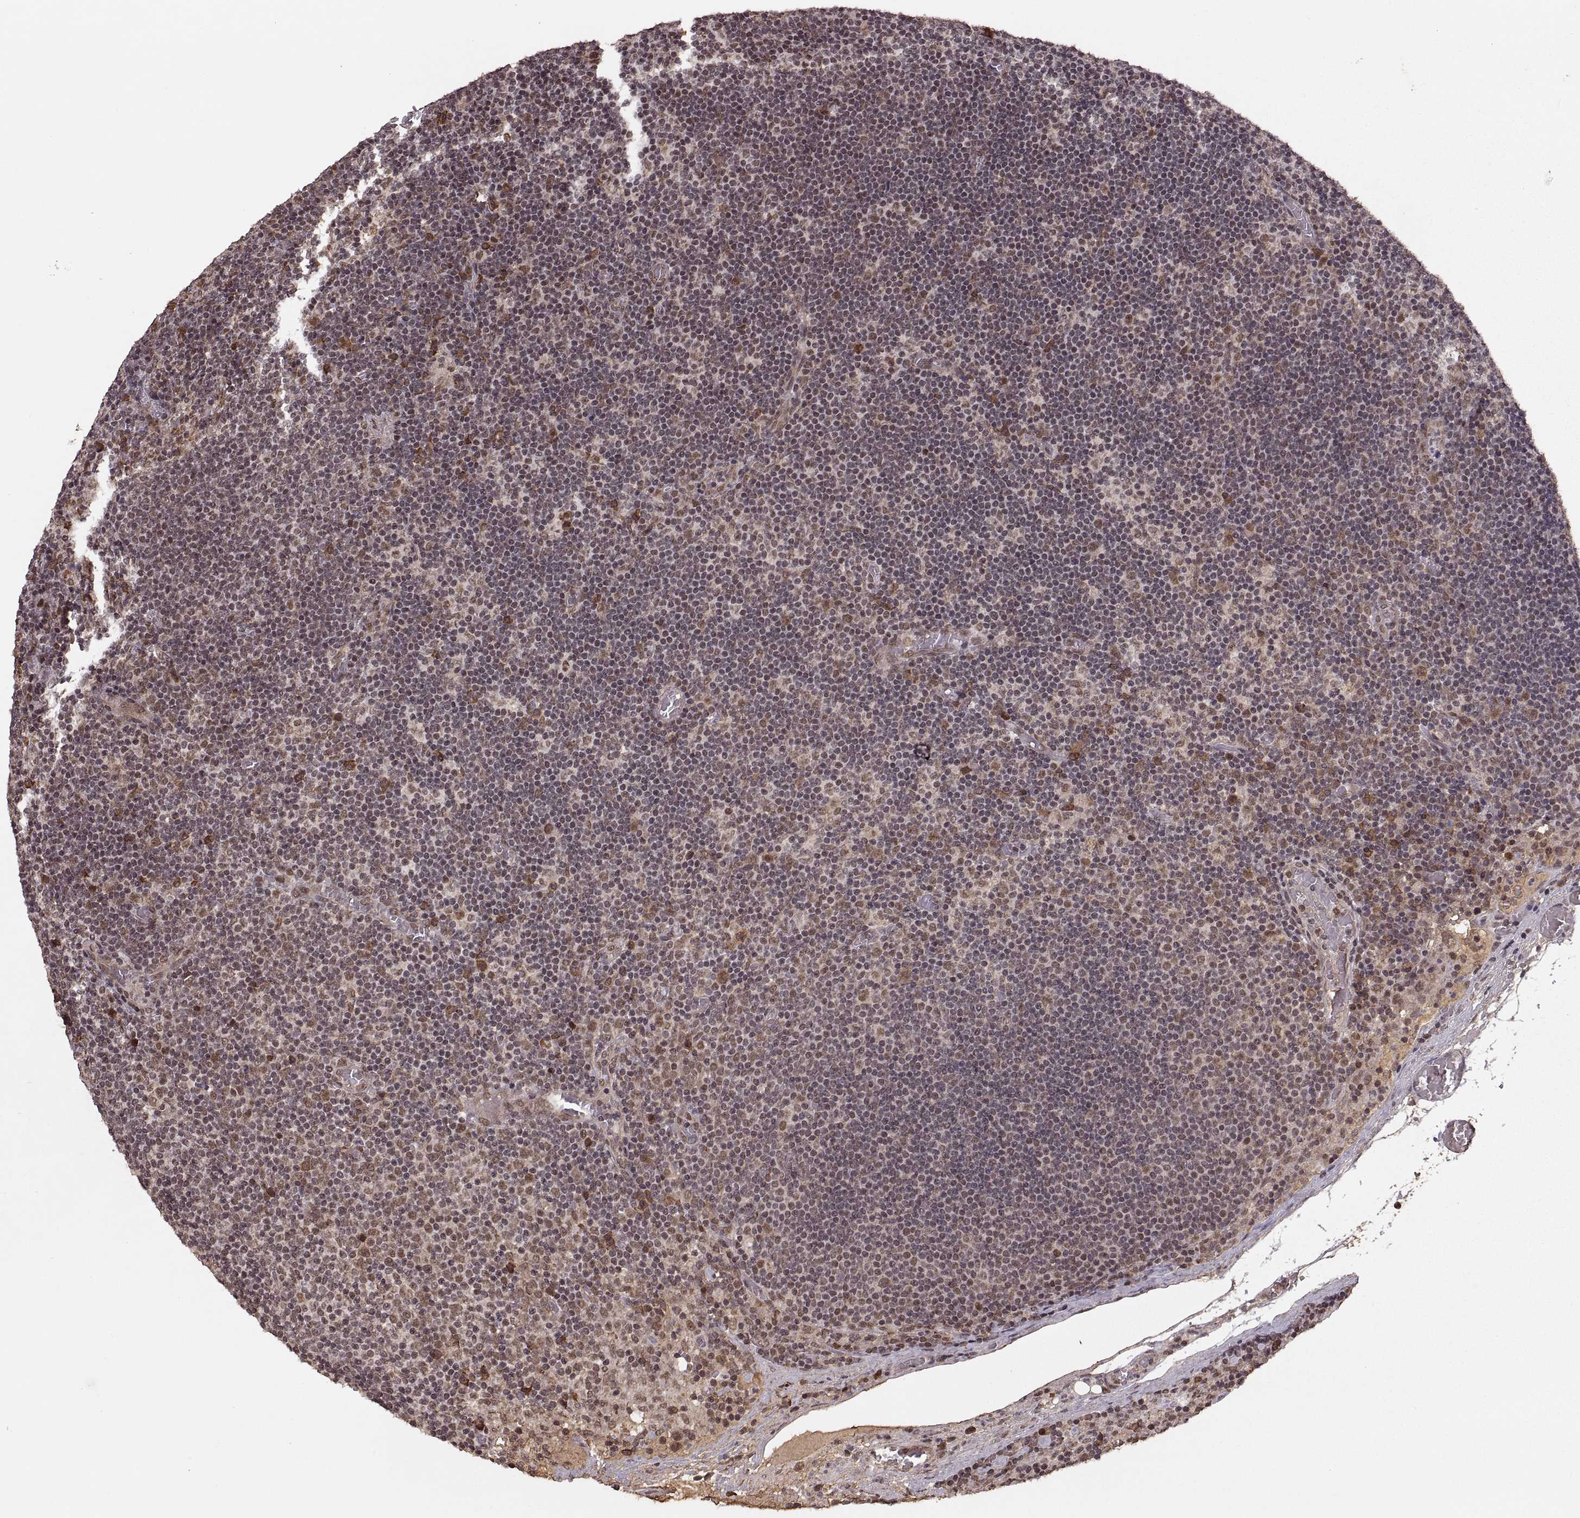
{"staining": {"intensity": "moderate", "quantity": "25%-75%", "location": "nuclear"}, "tissue": "lymph node", "cell_type": "Germinal center cells", "image_type": "normal", "snomed": [{"axis": "morphology", "description": "Normal tissue, NOS"}, {"axis": "topography", "description": "Lymph node"}], "caption": "High-magnification brightfield microscopy of normal lymph node stained with DAB (brown) and counterstained with hematoxylin (blue). germinal center cells exhibit moderate nuclear positivity is present in about25%-75% of cells. (Brightfield microscopy of DAB IHC at high magnification).", "gene": "RFT1", "patient": {"sex": "male", "age": 63}}